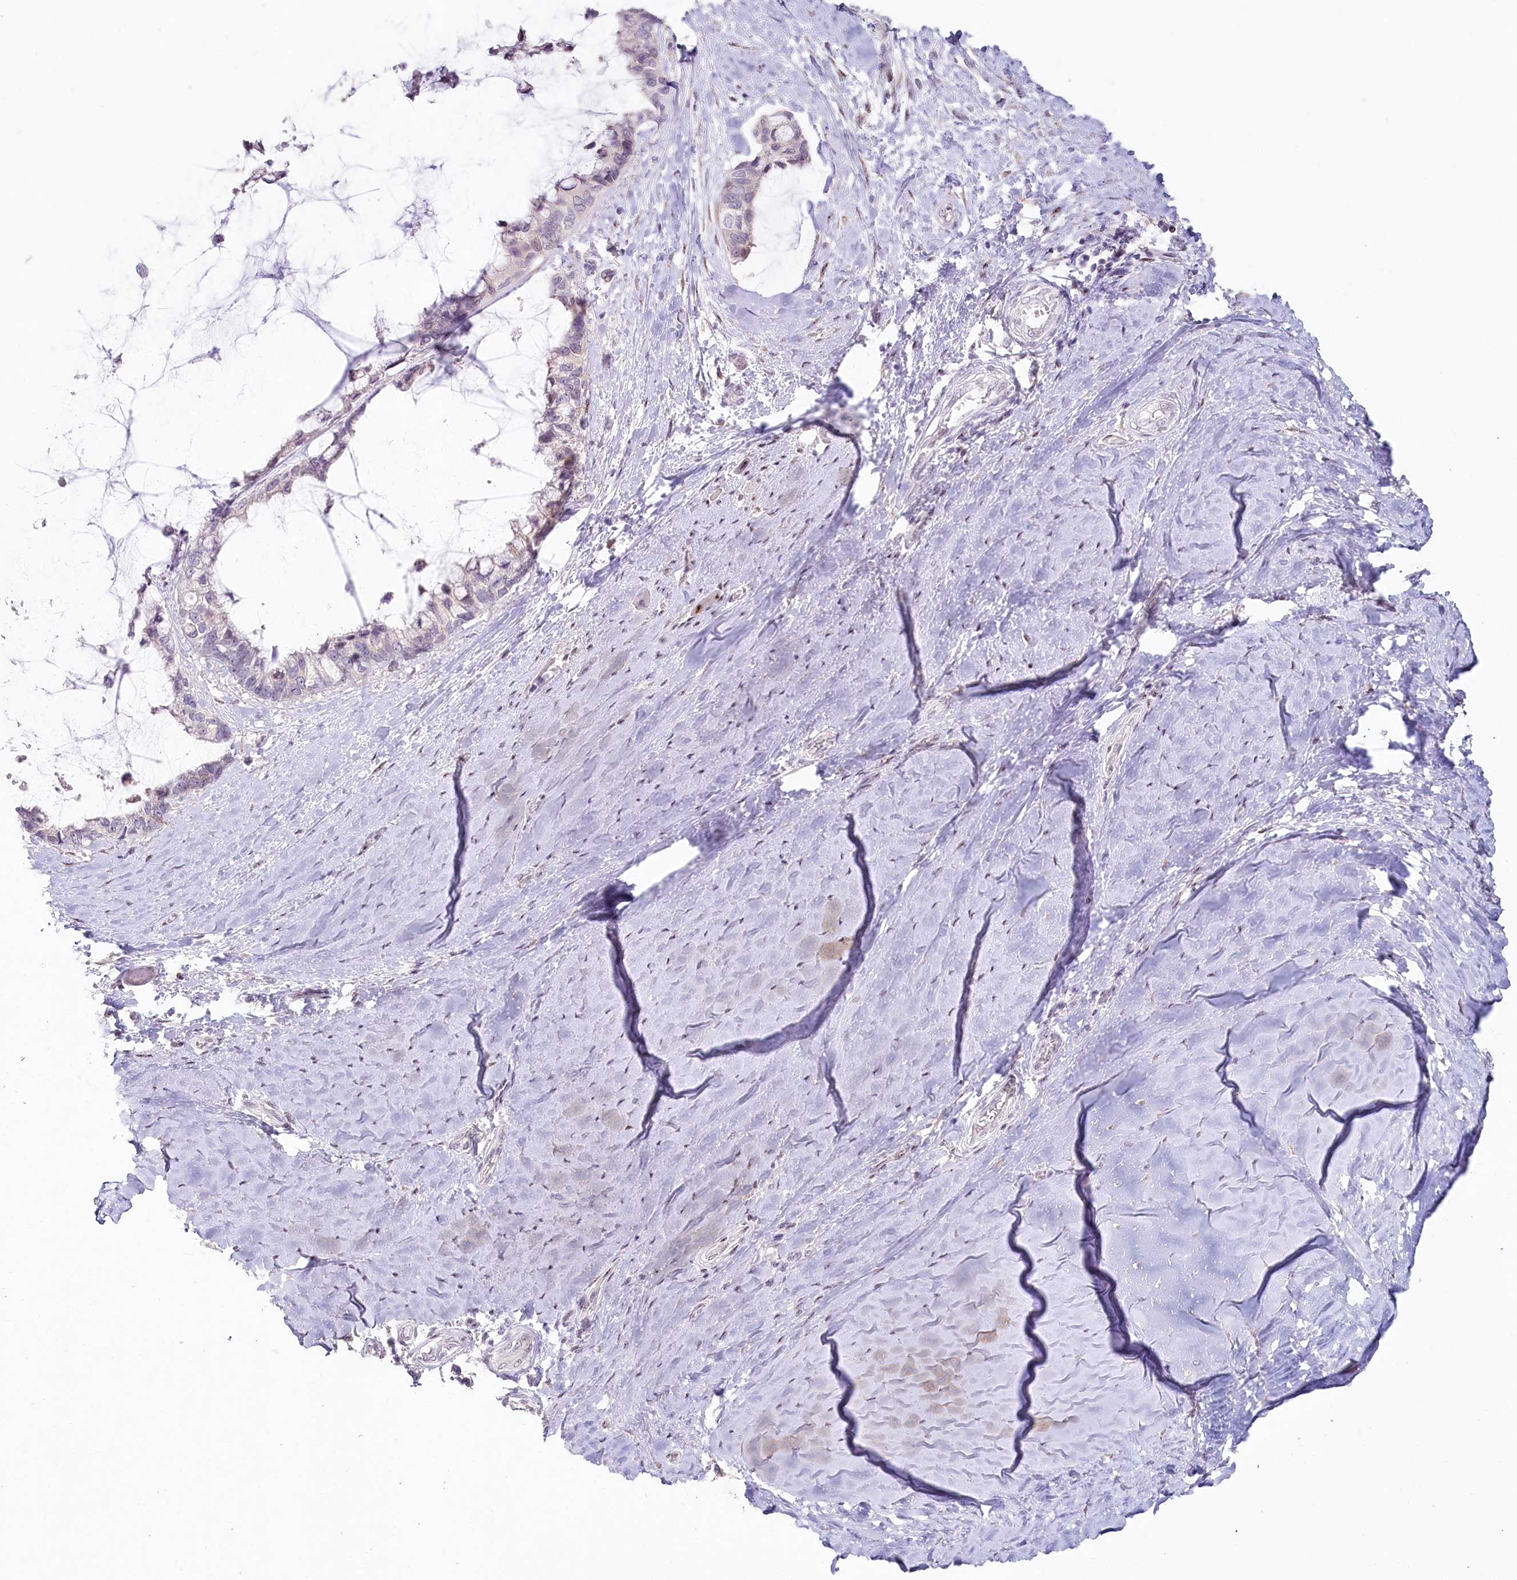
{"staining": {"intensity": "negative", "quantity": "none", "location": "none"}, "tissue": "ovarian cancer", "cell_type": "Tumor cells", "image_type": "cancer", "snomed": [{"axis": "morphology", "description": "Cystadenocarcinoma, mucinous, NOS"}, {"axis": "topography", "description": "Ovary"}], "caption": "The image exhibits no staining of tumor cells in ovarian mucinous cystadenocarcinoma. The staining is performed using DAB (3,3'-diaminobenzidine) brown chromogen with nuclei counter-stained in using hematoxylin.", "gene": "HPD", "patient": {"sex": "female", "age": 39}}